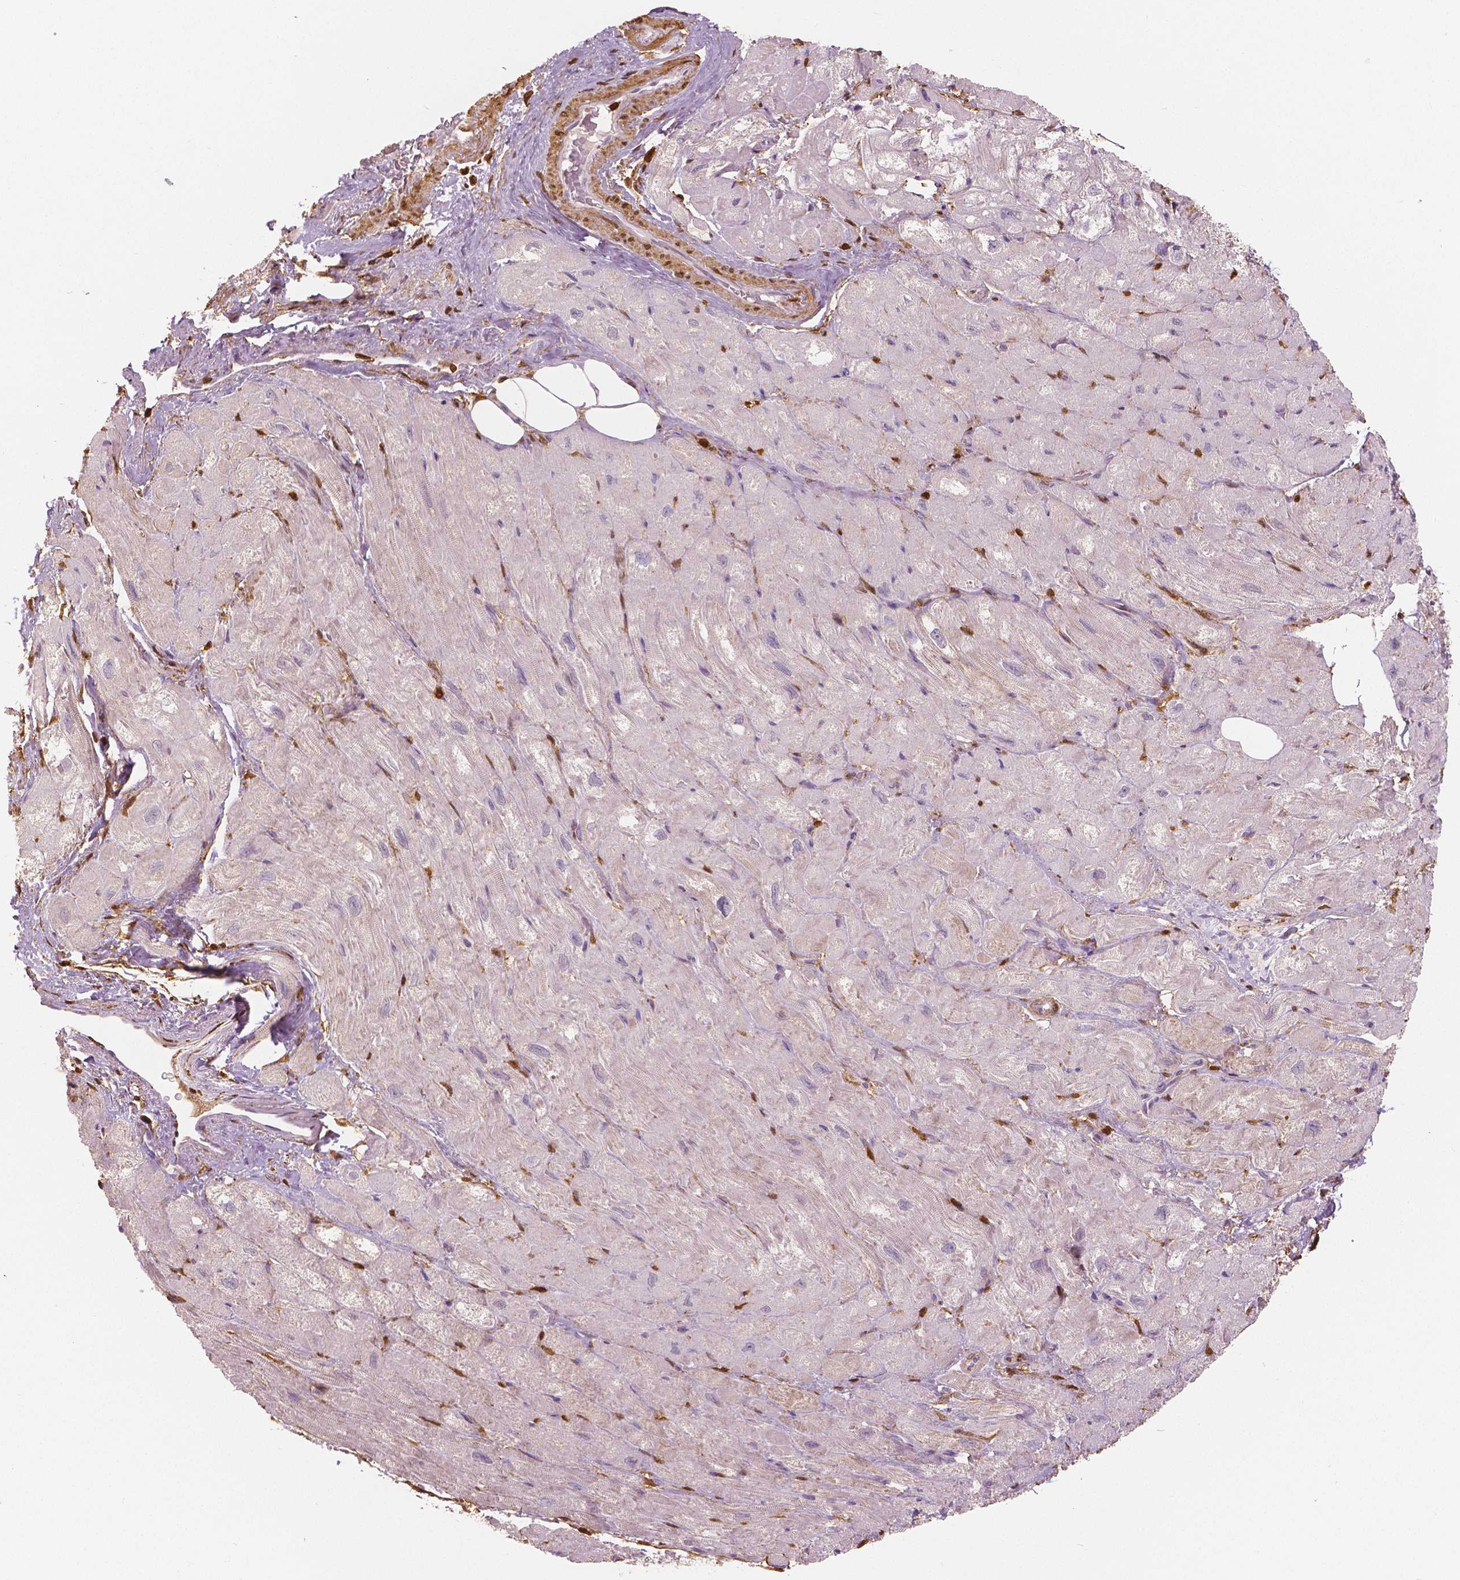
{"staining": {"intensity": "weak", "quantity": "<25%", "location": "cytoplasmic/membranous"}, "tissue": "heart muscle", "cell_type": "Cardiomyocytes", "image_type": "normal", "snomed": [{"axis": "morphology", "description": "Normal tissue, NOS"}, {"axis": "topography", "description": "Heart"}], "caption": "Heart muscle stained for a protein using immunohistochemistry exhibits no staining cardiomyocytes.", "gene": "S100A4", "patient": {"sex": "female", "age": 69}}